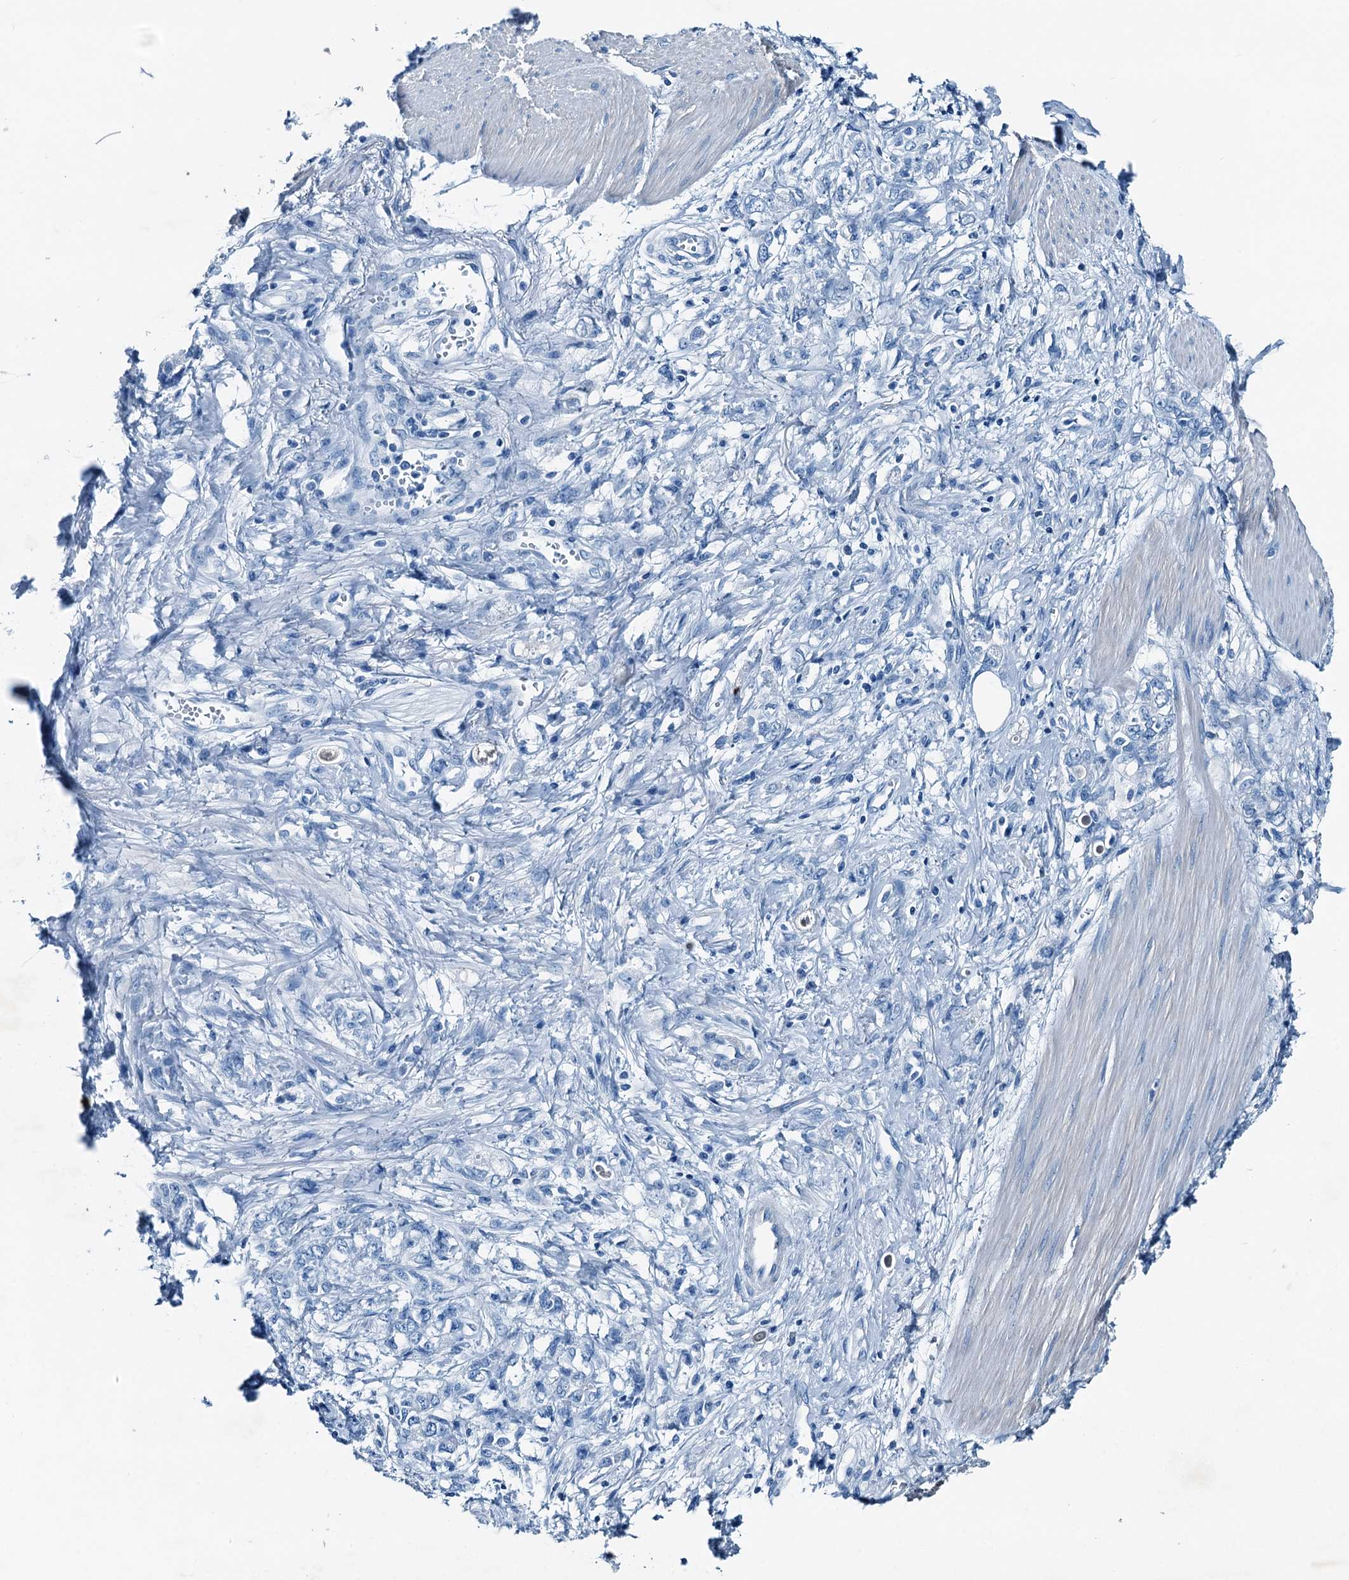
{"staining": {"intensity": "negative", "quantity": "none", "location": "none"}, "tissue": "stomach cancer", "cell_type": "Tumor cells", "image_type": "cancer", "snomed": [{"axis": "morphology", "description": "Adenocarcinoma, NOS"}, {"axis": "topography", "description": "Stomach"}], "caption": "Immunohistochemistry (IHC) image of neoplastic tissue: human adenocarcinoma (stomach) stained with DAB reveals no significant protein staining in tumor cells. (Stains: DAB immunohistochemistry (IHC) with hematoxylin counter stain, Microscopy: brightfield microscopy at high magnification).", "gene": "RAB3IL1", "patient": {"sex": "female", "age": 76}}